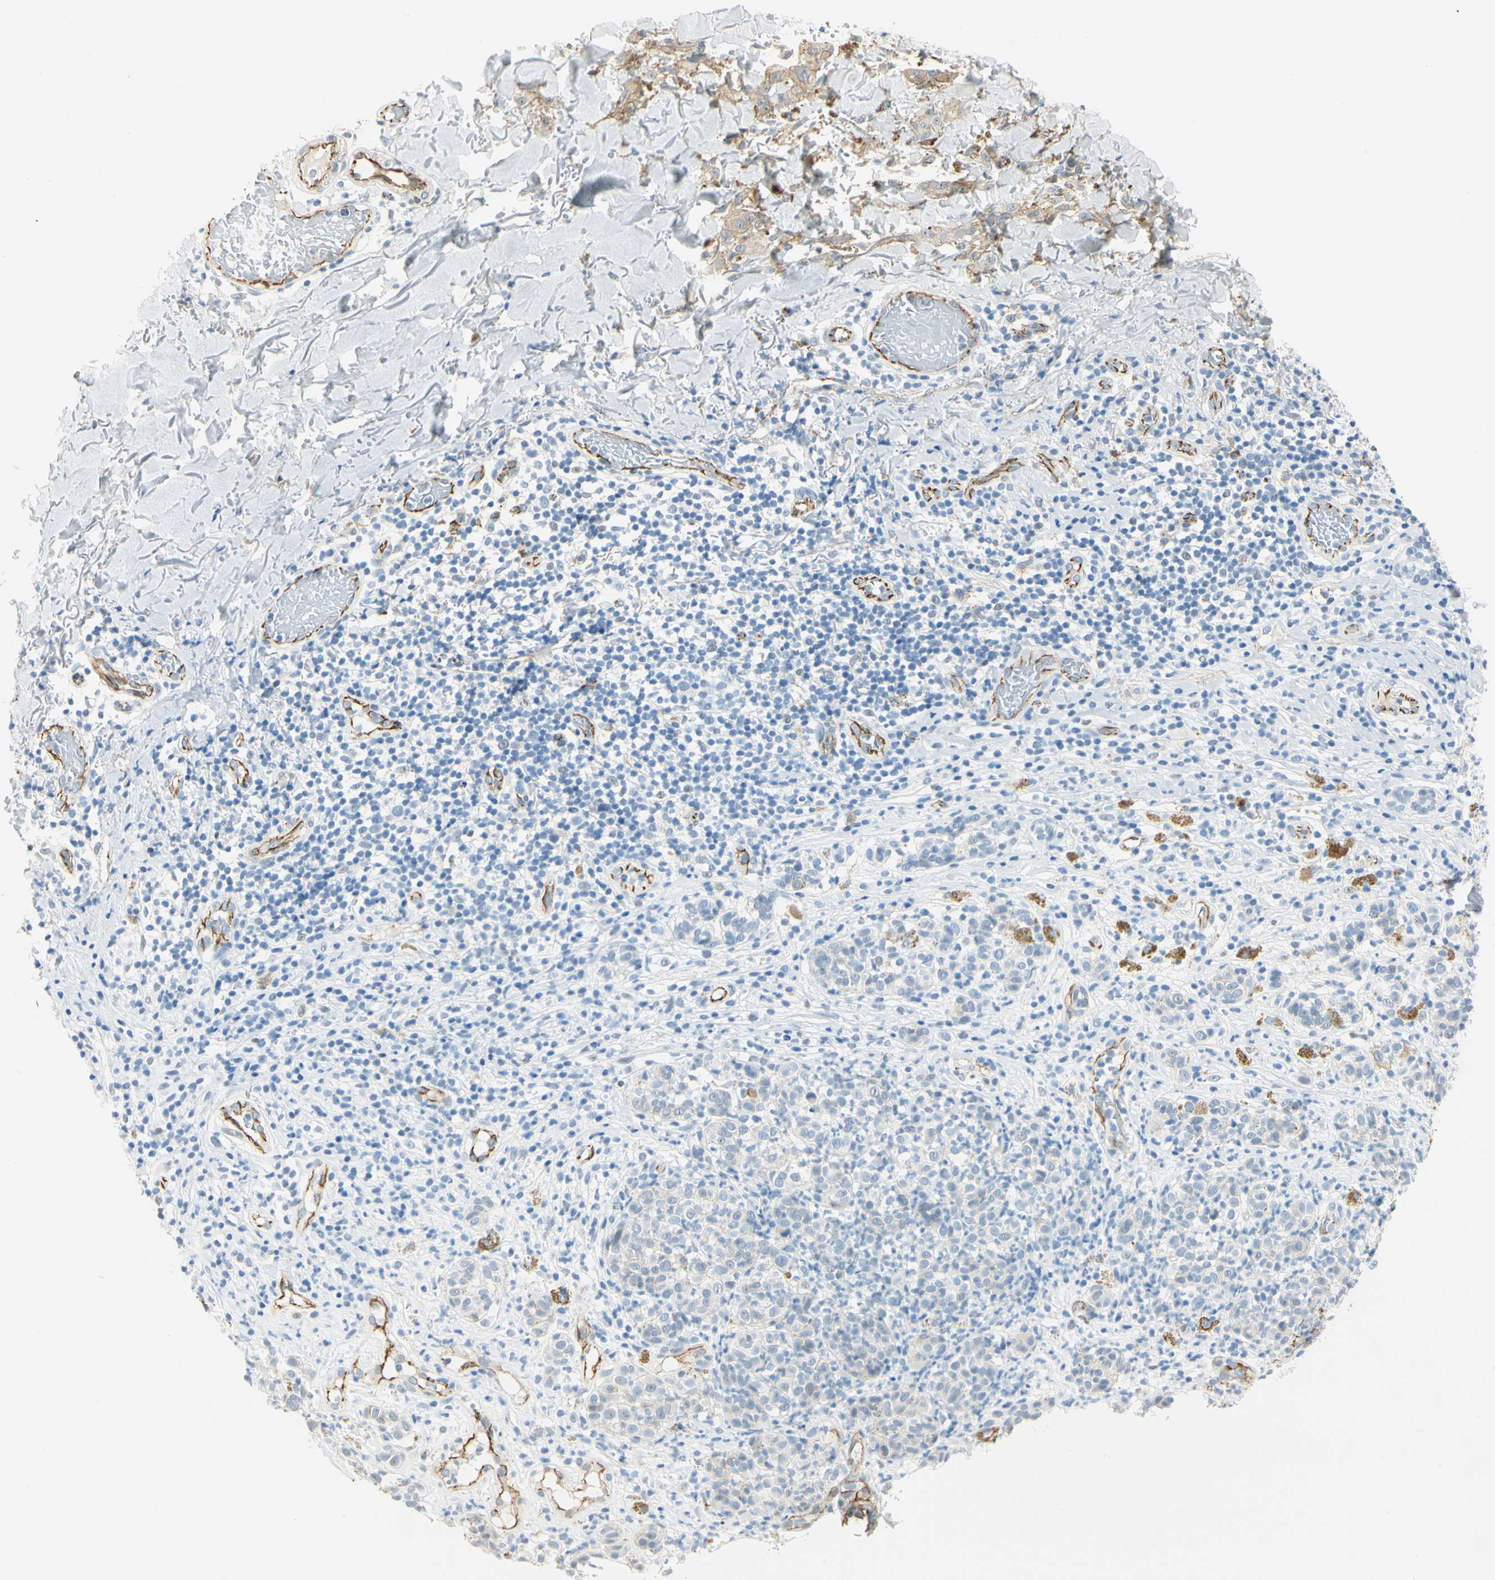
{"staining": {"intensity": "weak", "quantity": "<25%", "location": "cytoplasmic/membranous"}, "tissue": "melanoma", "cell_type": "Tumor cells", "image_type": "cancer", "snomed": [{"axis": "morphology", "description": "Malignant melanoma, NOS"}, {"axis": "topography", "description": "Skin"}], "caption": "The IHC photomicrograph has no significant staining in tumor cells of melanoma tissue.", "gene": "VPS9D1", "patient": {"sex": "male", "age": 64}}